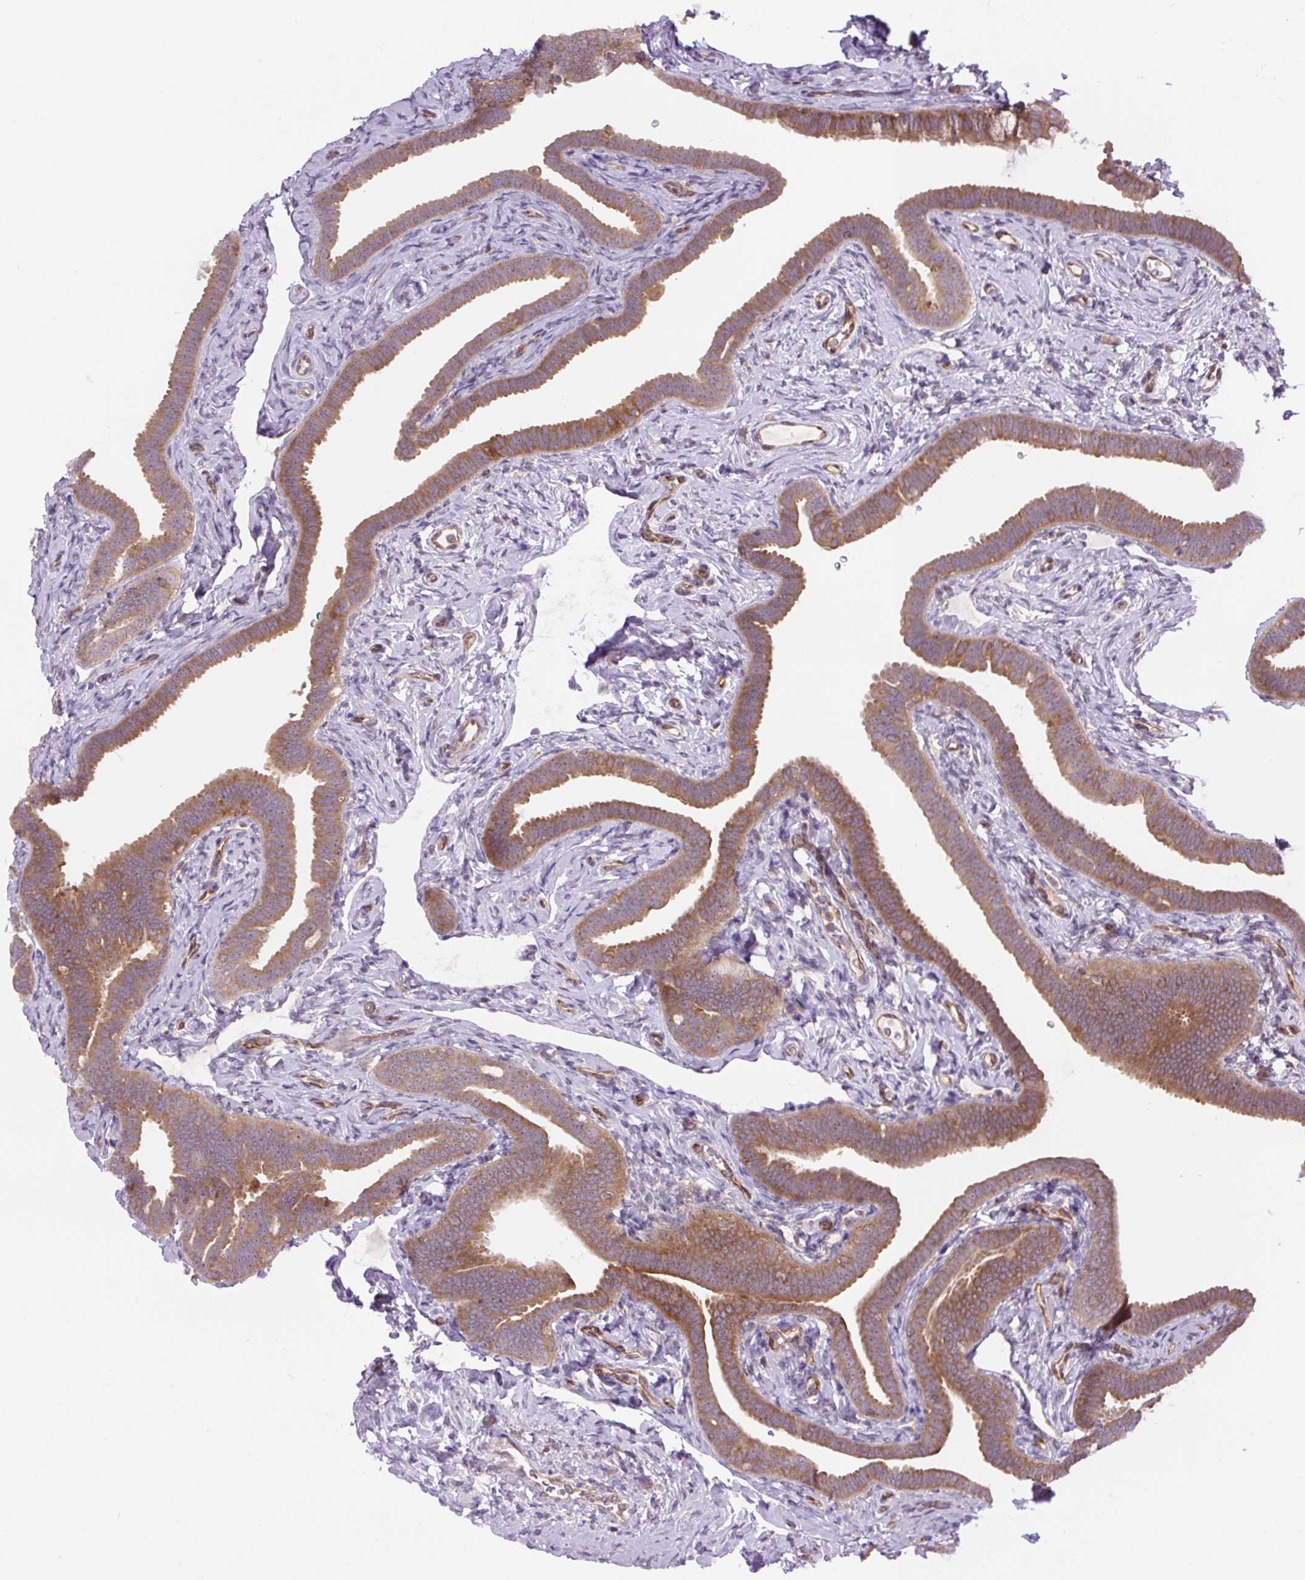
{"staining": {"intensity": "moderate", "quantity": ">75%", "location": "cytoplasmic/membranous"}, "tissue": "fallopian tube", "cell_type": "Glandular cells", "image_type": "normal", "snomed": [{"axis": "morphology", "description": "Normal tissue, NOS"}, {"axis": "topography", "description": "Fallopian tube"}], "caption": "Protein expression analysis of unremarkable human fallopian tube reveals moderate cytoplasmic/membranous expression in about >75% of glandular cells. (brown staining indicates protein expression, while blue staining denotes nuclei).", "gene": "MINK1", "patient": {"sex": "female", "age": 69}}